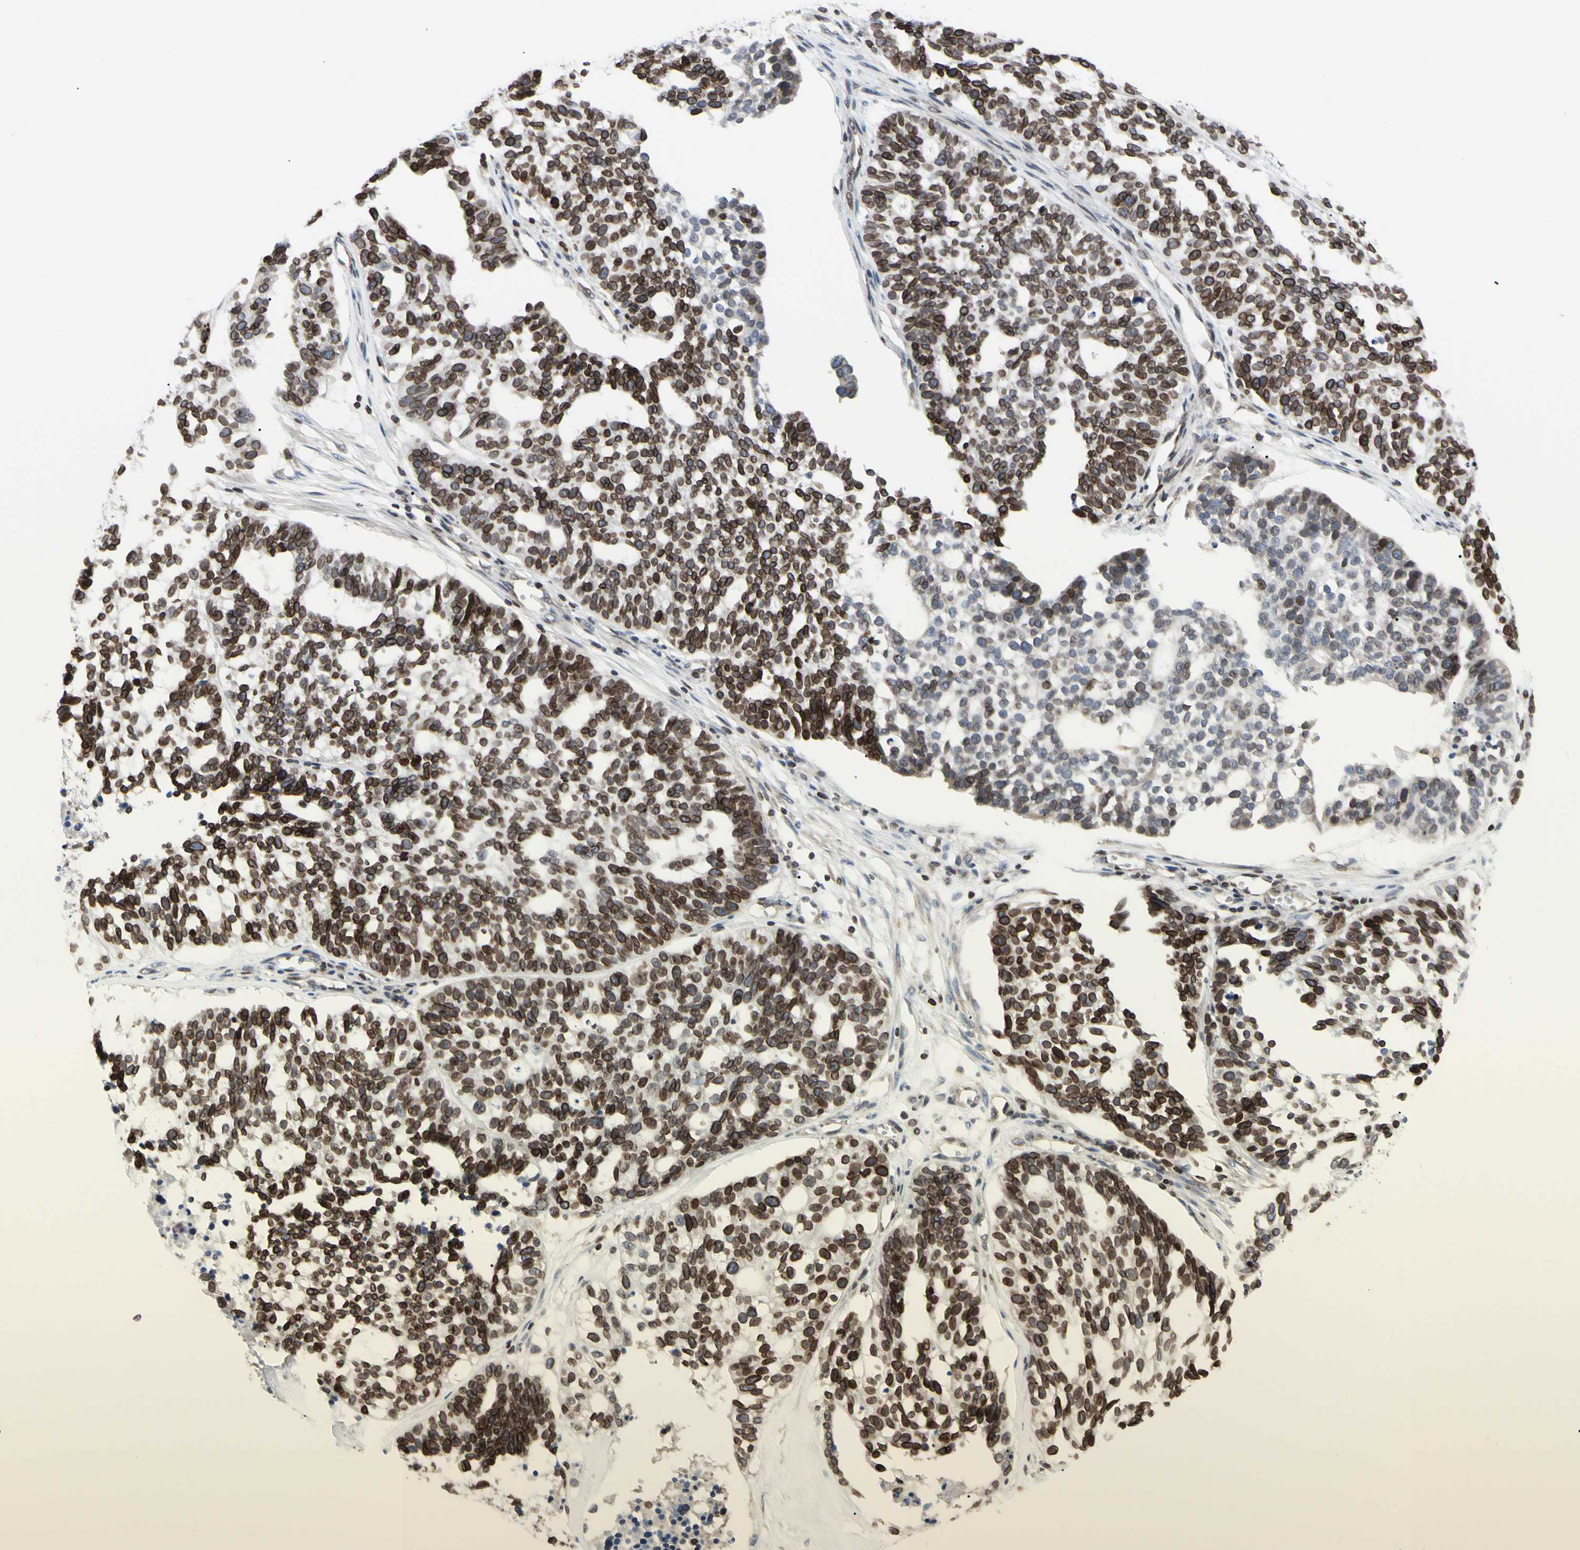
{"staining": {"intensity": "strong", "quantity": ">75%", "location": "cytoplasmic/membranous,nuclear"}, "tissue": "ovarian cancer", "cell_type": "Tumor cells", "image_type": "cancer", "snomed": [{"axis": "morphology", "description": "Cystadenocarcinoma, serous, NOS"}, {"axis": "topography", "description": "Ovary"}], "caption": "Immunohistochemical staining of ovarian cancer reveals high levels of strong cytoplasmic/membranous and nuclear protein expression in approximately >75% of tumor cells.", "gene": "TMPO", "patient": {"sex": "female", "age": 59}}